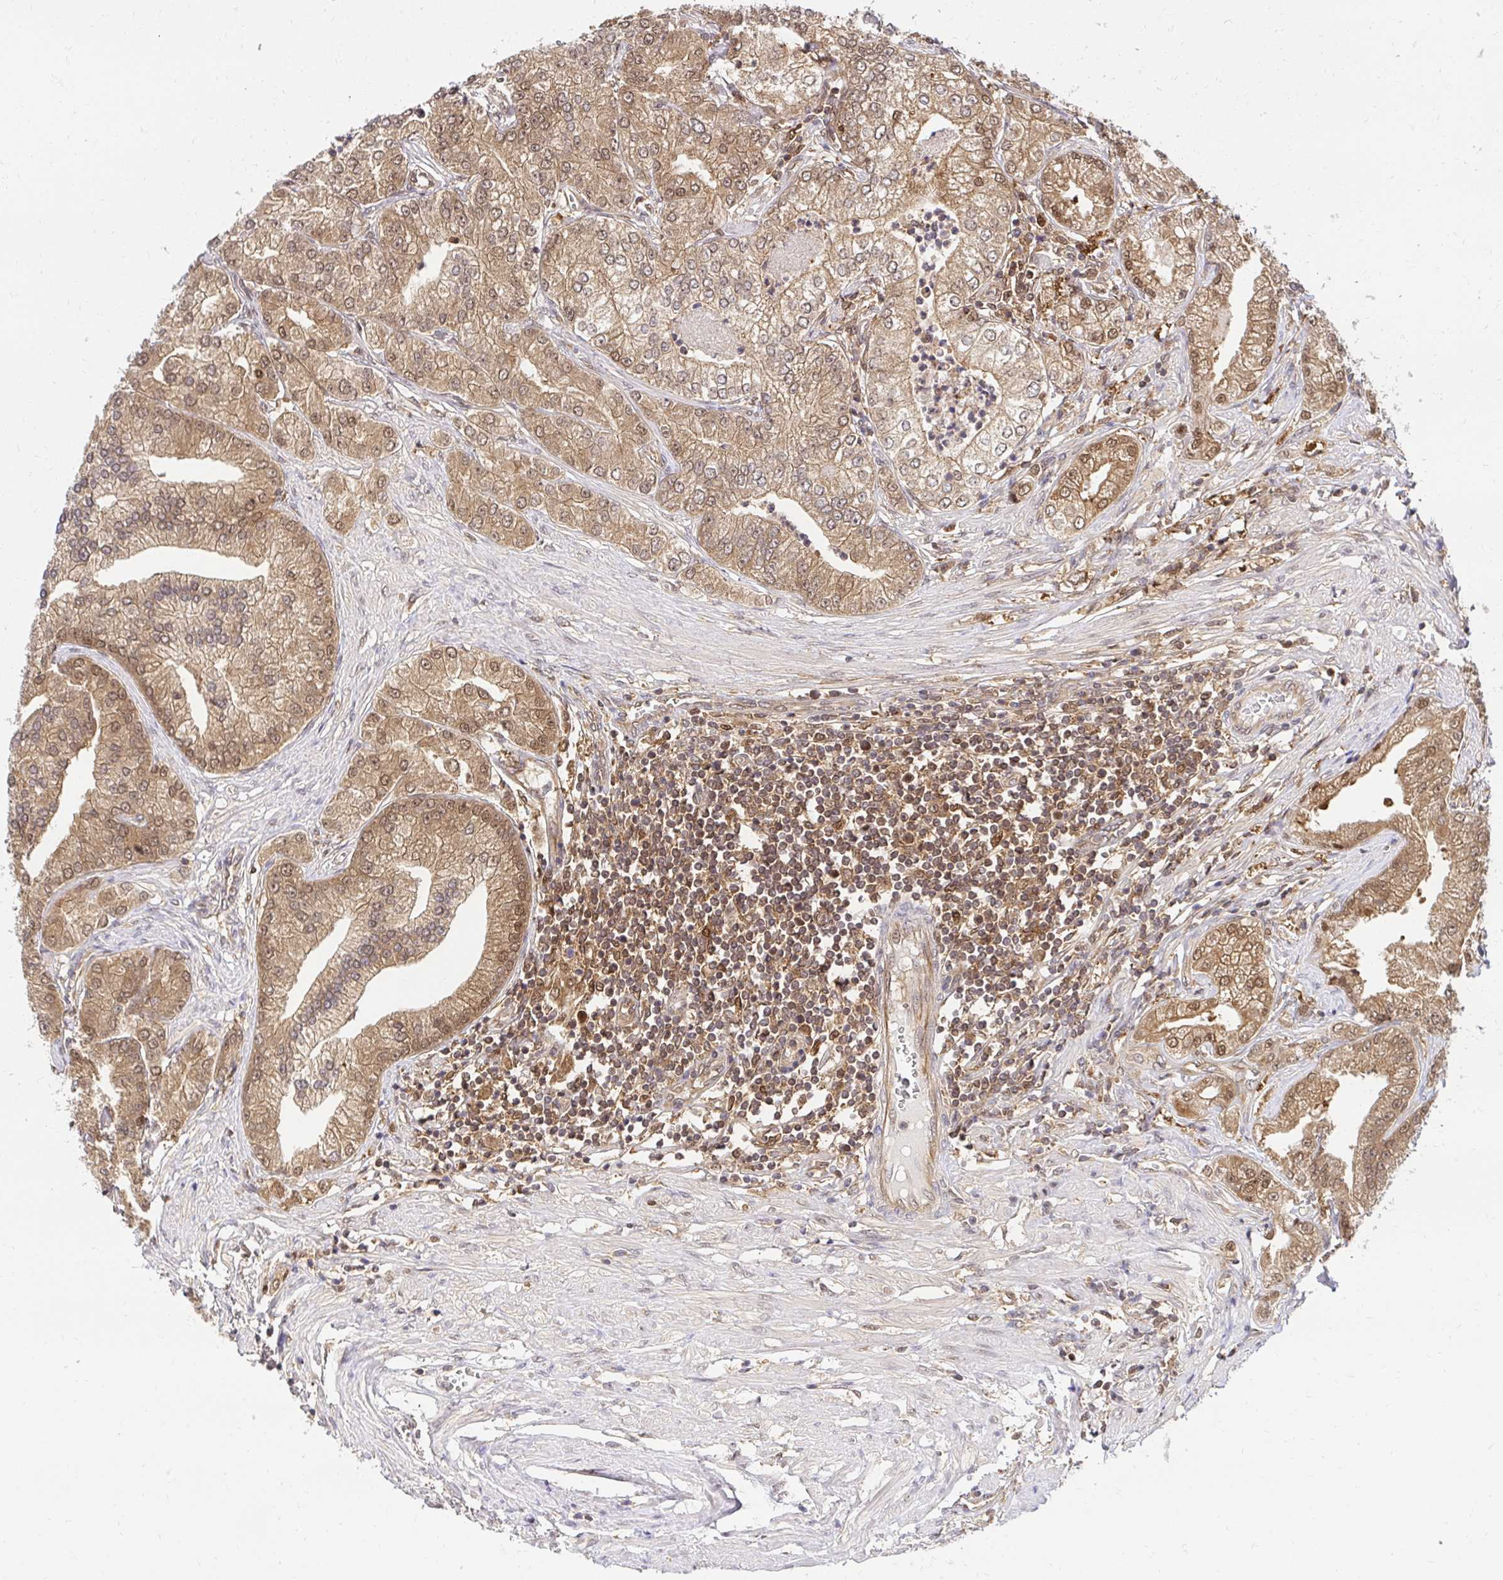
{"staining": {"intensity": "moderate", "quantity": ">75%", "location": "cytoplasmic/membranous,nuclear"}, "tissue": "prostate cancer", "cell_type": "Tumor cells", "image_type": "cancer", "snomed": [{"axis": "morphology", "description": "Adenocarcinoma, High grade"}, {"axis": "topography", "description": "Prostate"}], "caption": "Immunohistochemical staining of prostate cancer (adenocarcinoma (high-grade)) exhibits medium levels of moderate cytoplasmic/membranous and nuclear protein positivity in about >75% of tumor cells. The protein of interest is stained brown, and the nuclei are stained in blue (DAB (3,3'-diaminobenzidine) IHC with brightfield microscopy, high magnification).", "gene": "PSMA4", "patient": {"sex": "male", "age": 61}}